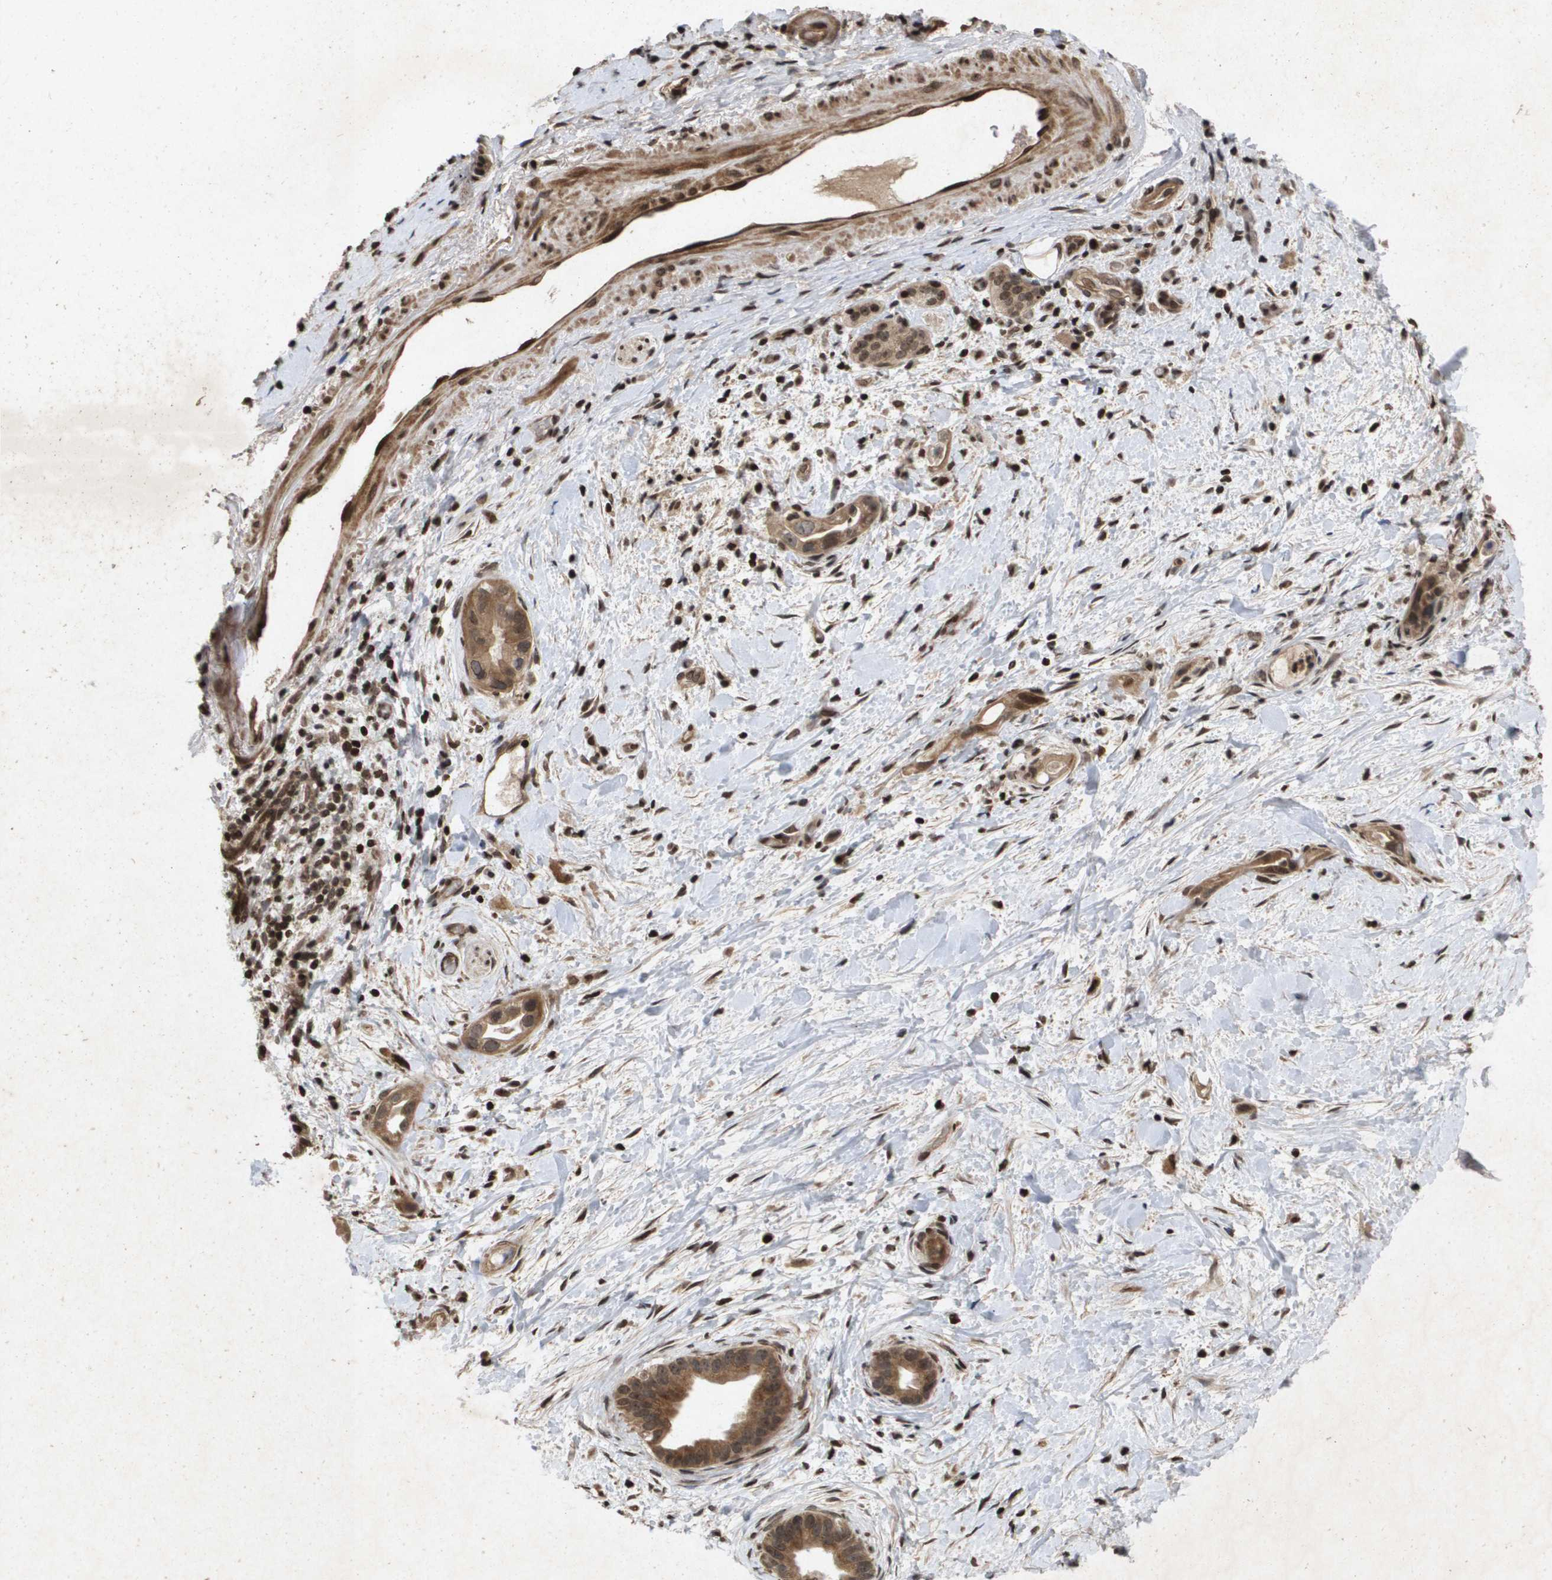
{"staining": {"intensity": "moderate", "quantity": ">75%", "location": "cytoplasmic/membranous"}, "tissue": "pancreatic cancer", "cell_type": "Tumor cells", "image_type": "cancer", "snomed": [{"axis": "morphology", "description": "Adenocarcinoma, NOS"}, {"axis": "topography", "description": "Pancreas"}], "caption": "High-magnification brightfield microscopy of adenocarcinoma (pancreatic) stained with DAB (3,3'-diaminobenzidine) (brown) and counterstained with hematoxylin (blue). tumor cells exhibit moderate cytoplasmic/membranous positivity is identified in approximately>75% of cells.", "gene": "HSPA6", "patient": {"sex": "male", "age": 55}}